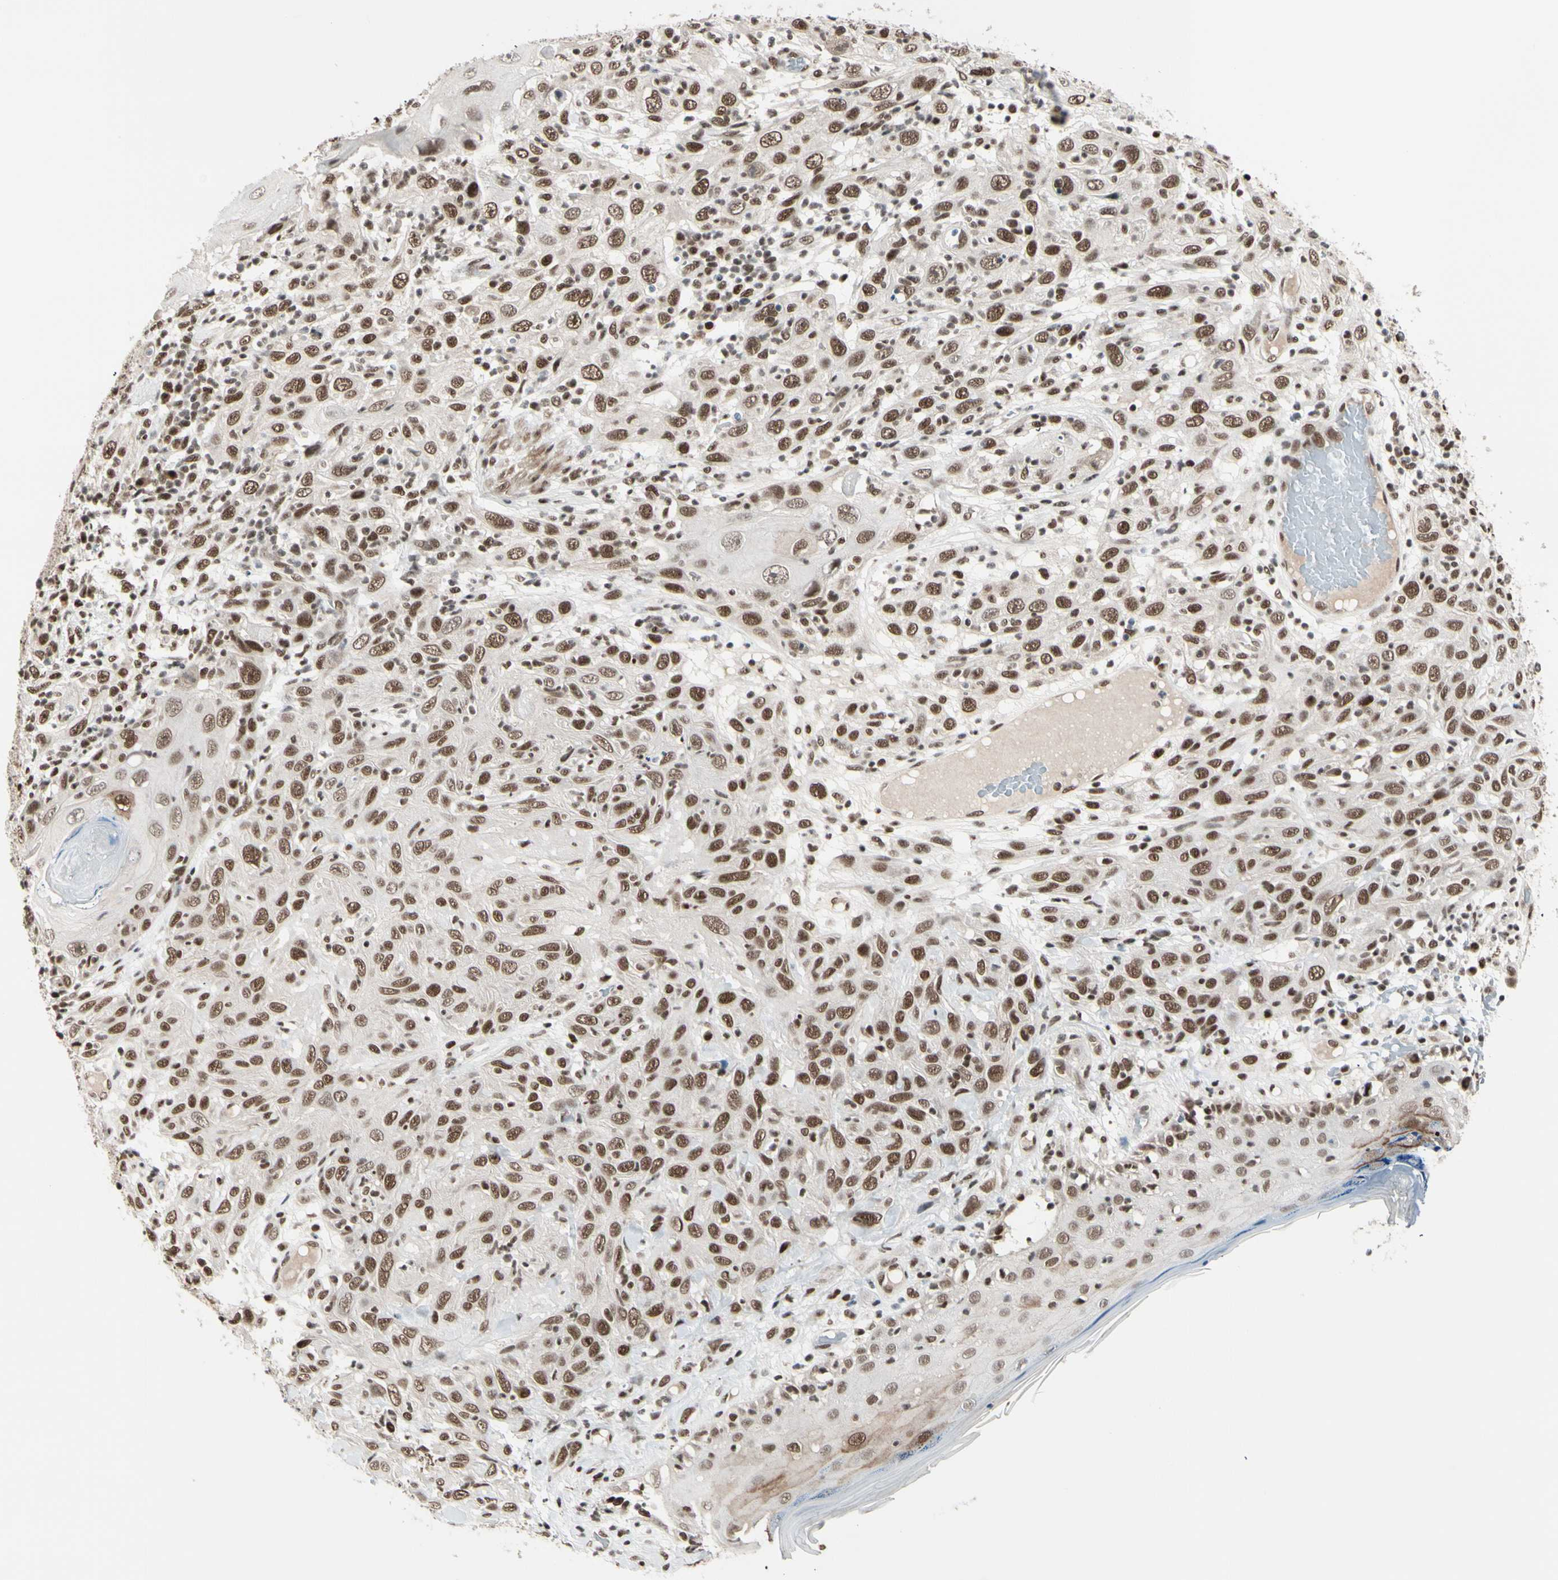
{"staining": {"intensity": "moderate", "quantity": ">75%", "location": "nuclear"}, "tissue": "skin cancer", "cell_type": "Tumor cells", "image_type": "cancer", "snomed": [{"axis": "morphology", "description": "Squamous cell carcinoma, NOS"}, {"axis": "topography", "description": "Skin"}], "caption": "The histopathology image shows immunohistochemical staining of skin cancer. There is moderate nuclear staining is appreciated in about >75% of tumor cells.", "gene": "CHAMP1", "patient": {"sex": "female", "age": 88}}